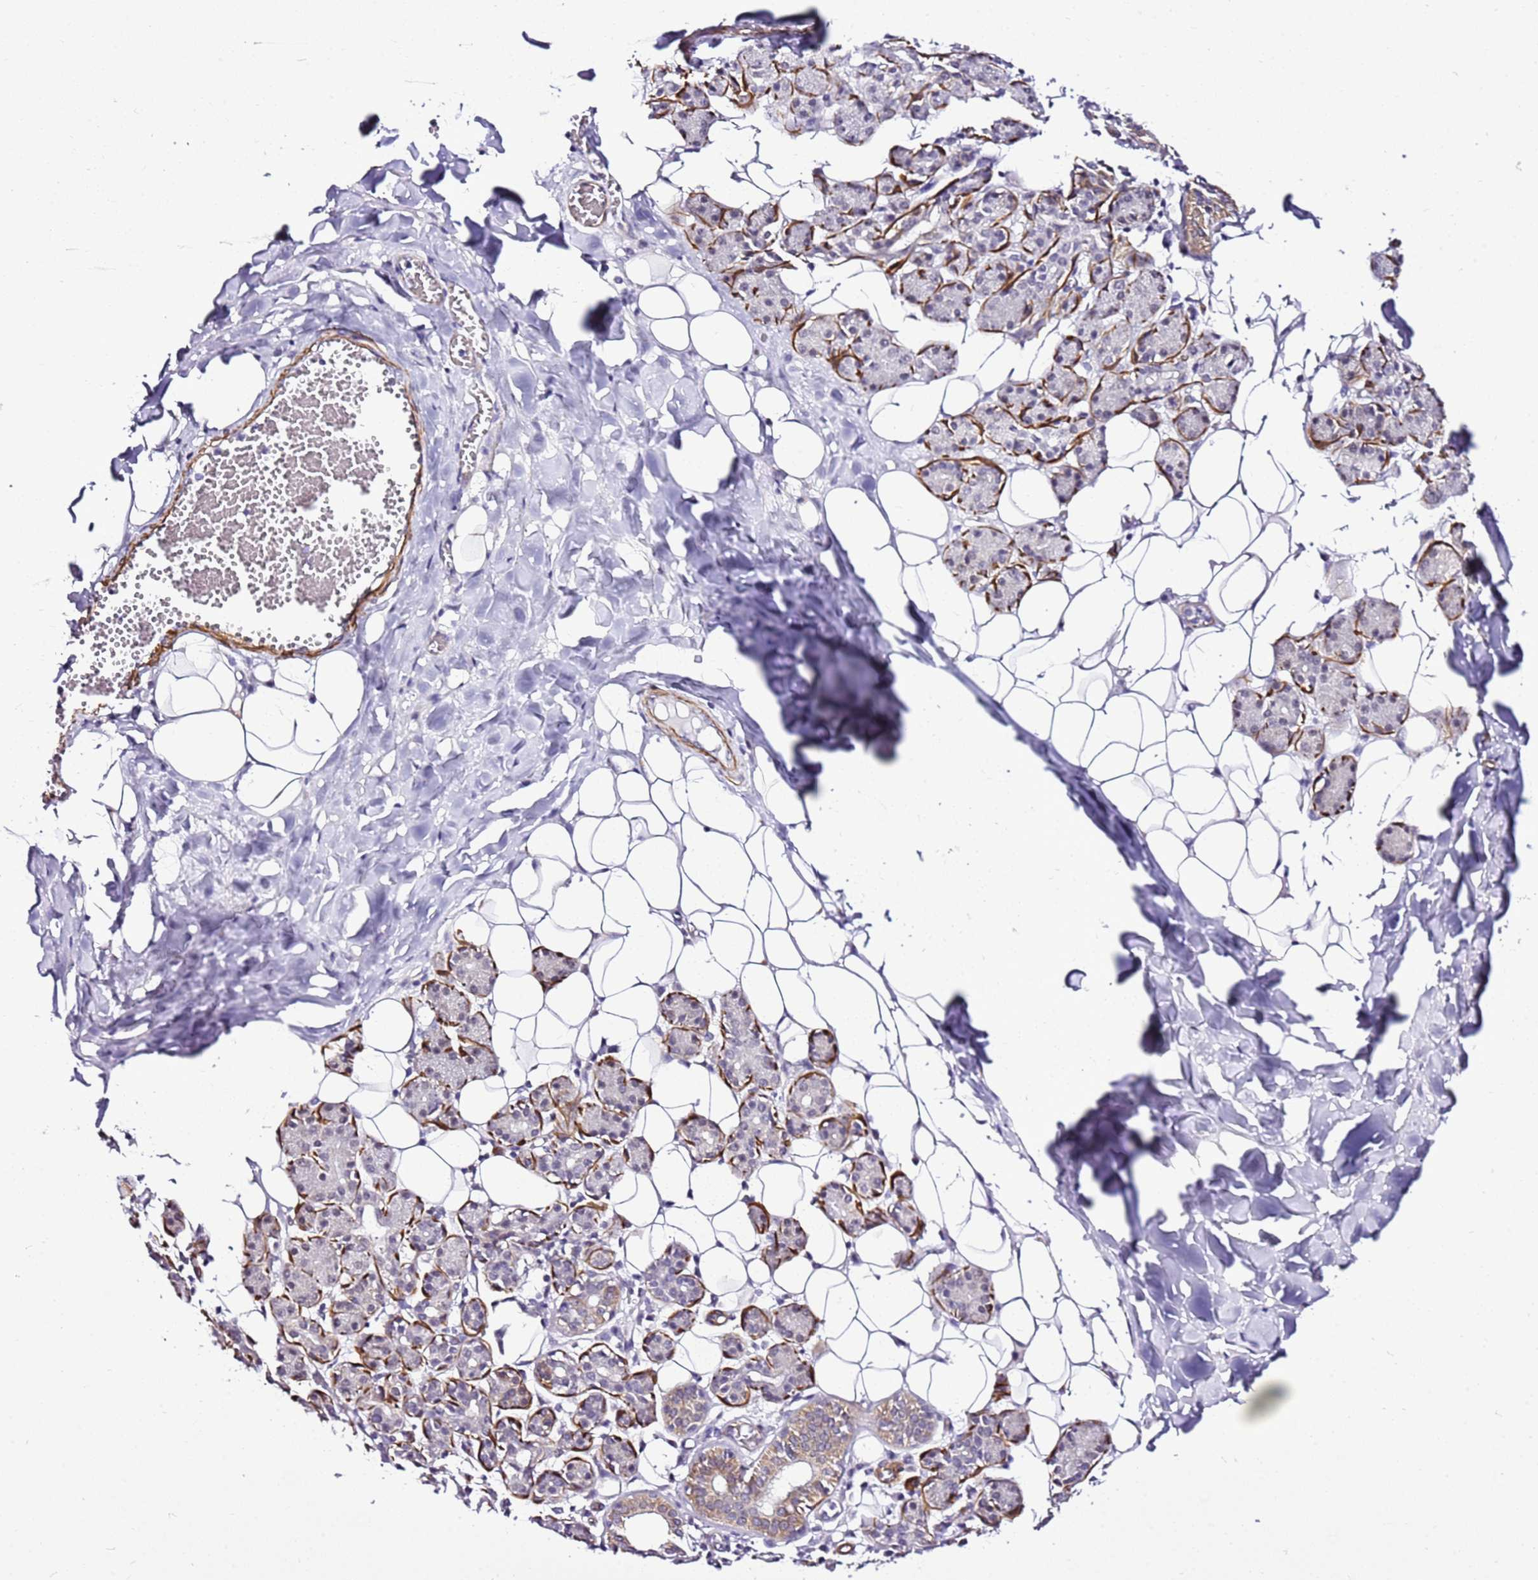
{"staining": {"intensity": "moderate", "quantity": "<25%", "location": "cytoplasmic/membranous"}, "tissue": "salivary gland", "cell_type": "Glandular cells", "image_type": "normal", "snomed": [{"axis": "morphology", "description": "Normal tissue, NOS"}, {"axis": "topography", "description": "Salivary gland"}], "caption": "Moderate cytoplasmic/membranous expression for a protein is appreciated in approximately <25% of glandular cells of normal salivary gland using immunohistochemistry.", "gene": "SMIM4", "patient": {"sex": "female", "age": 33}}